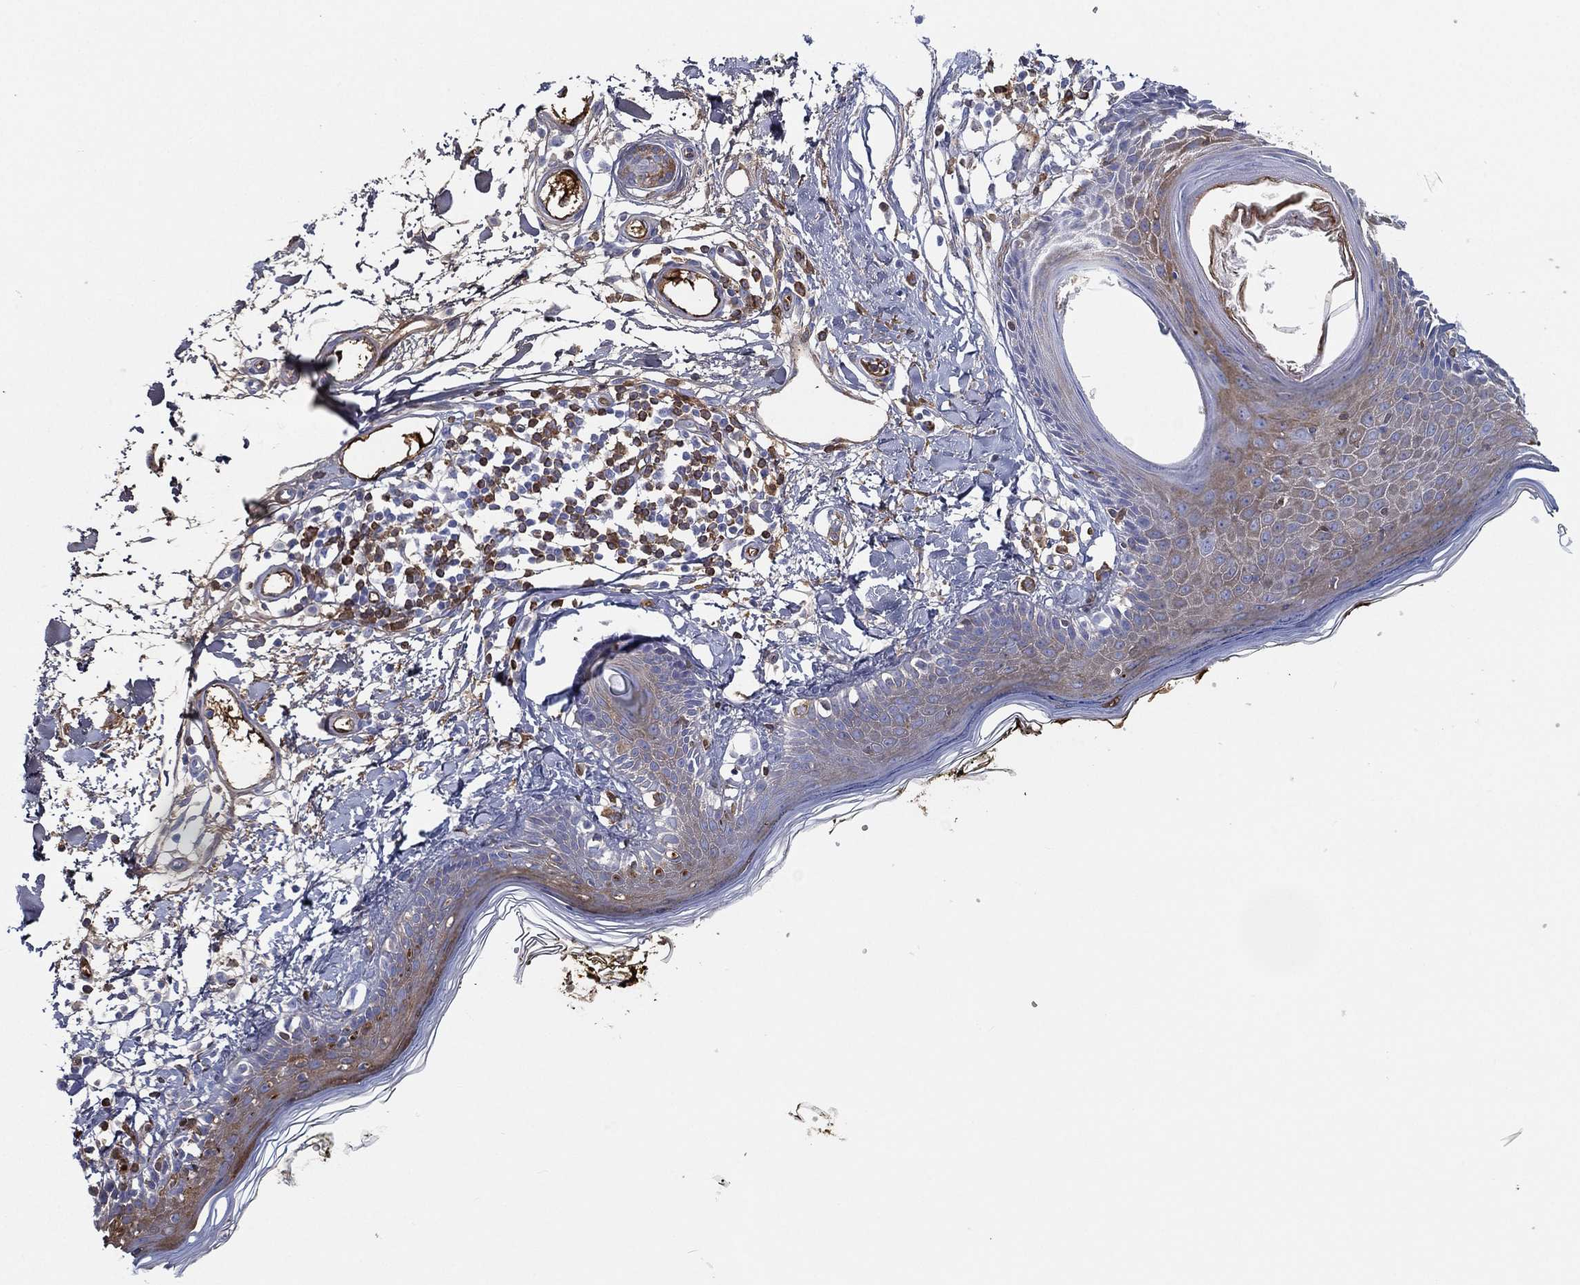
{"staining": {"intensity": "negative", "quantity": "none", "location": "none"}, "tissue": "skin", "cell_type": "Fibroblasts", "image_type": "normal", "snomed": [{"axis": "morphology", "description": "Normal tissue, NOS"}, {"axis": "topography", "description": "Skin"}], "caption": "IHC micrograph of benign human skin stained for a protein (brown), which reveals no staining in fibroblasts. (DAB IHC, high magnification).", "gene": "IFNB1", "patient": {"sex": "male", "age": 76}}